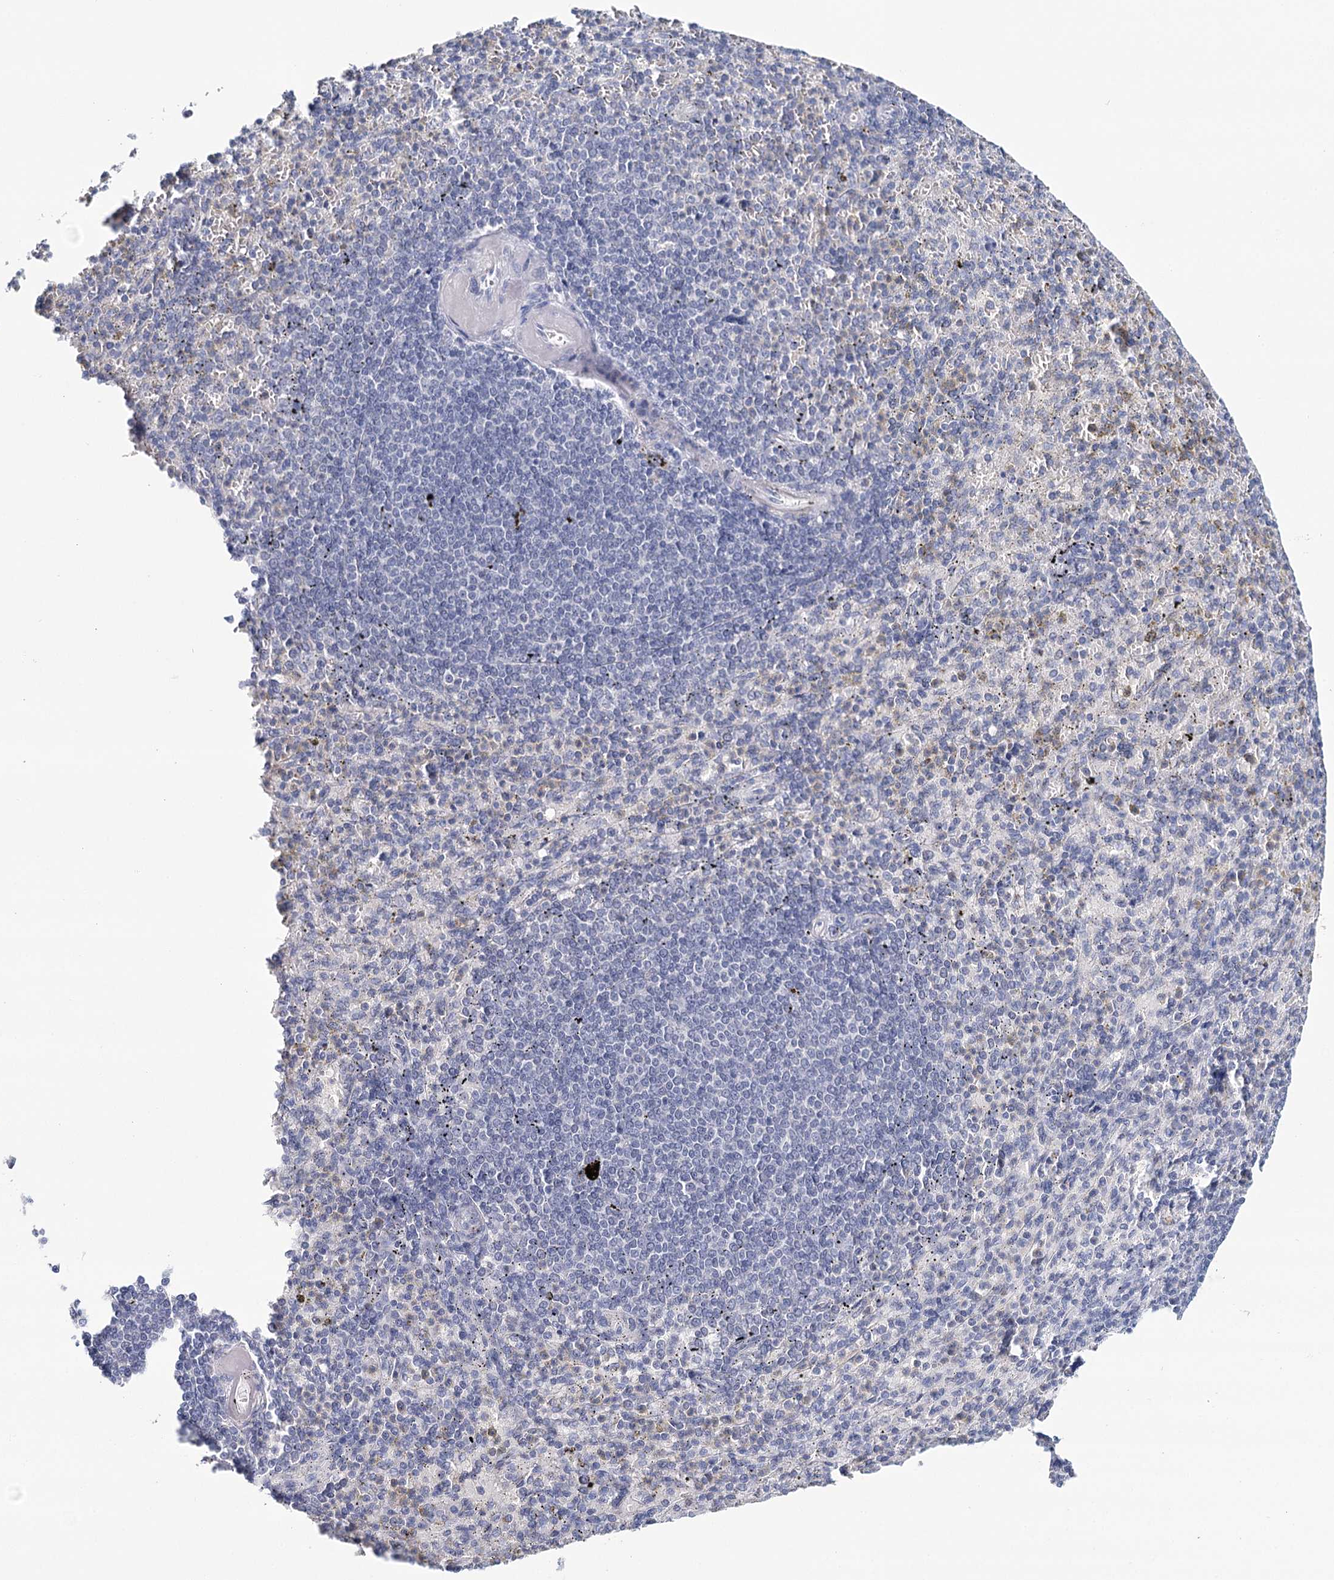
{"staining": {"intensity": "negative", "quantity": "none", "location": "none"}, "tissue": "spleen", "cell_type": "Cells in red pulp", "image_type": "normal", "snomed": [{"axis": "morphology", "description": "Normal tissue, NOS"}, {"axis": "topography", "description": "Spleen"}], "caption": "Cells in red pulp show no significant protein expression in benign spleen.", "gene": "HSPA4L", "patient": {"sex": "female", "age": 74}}